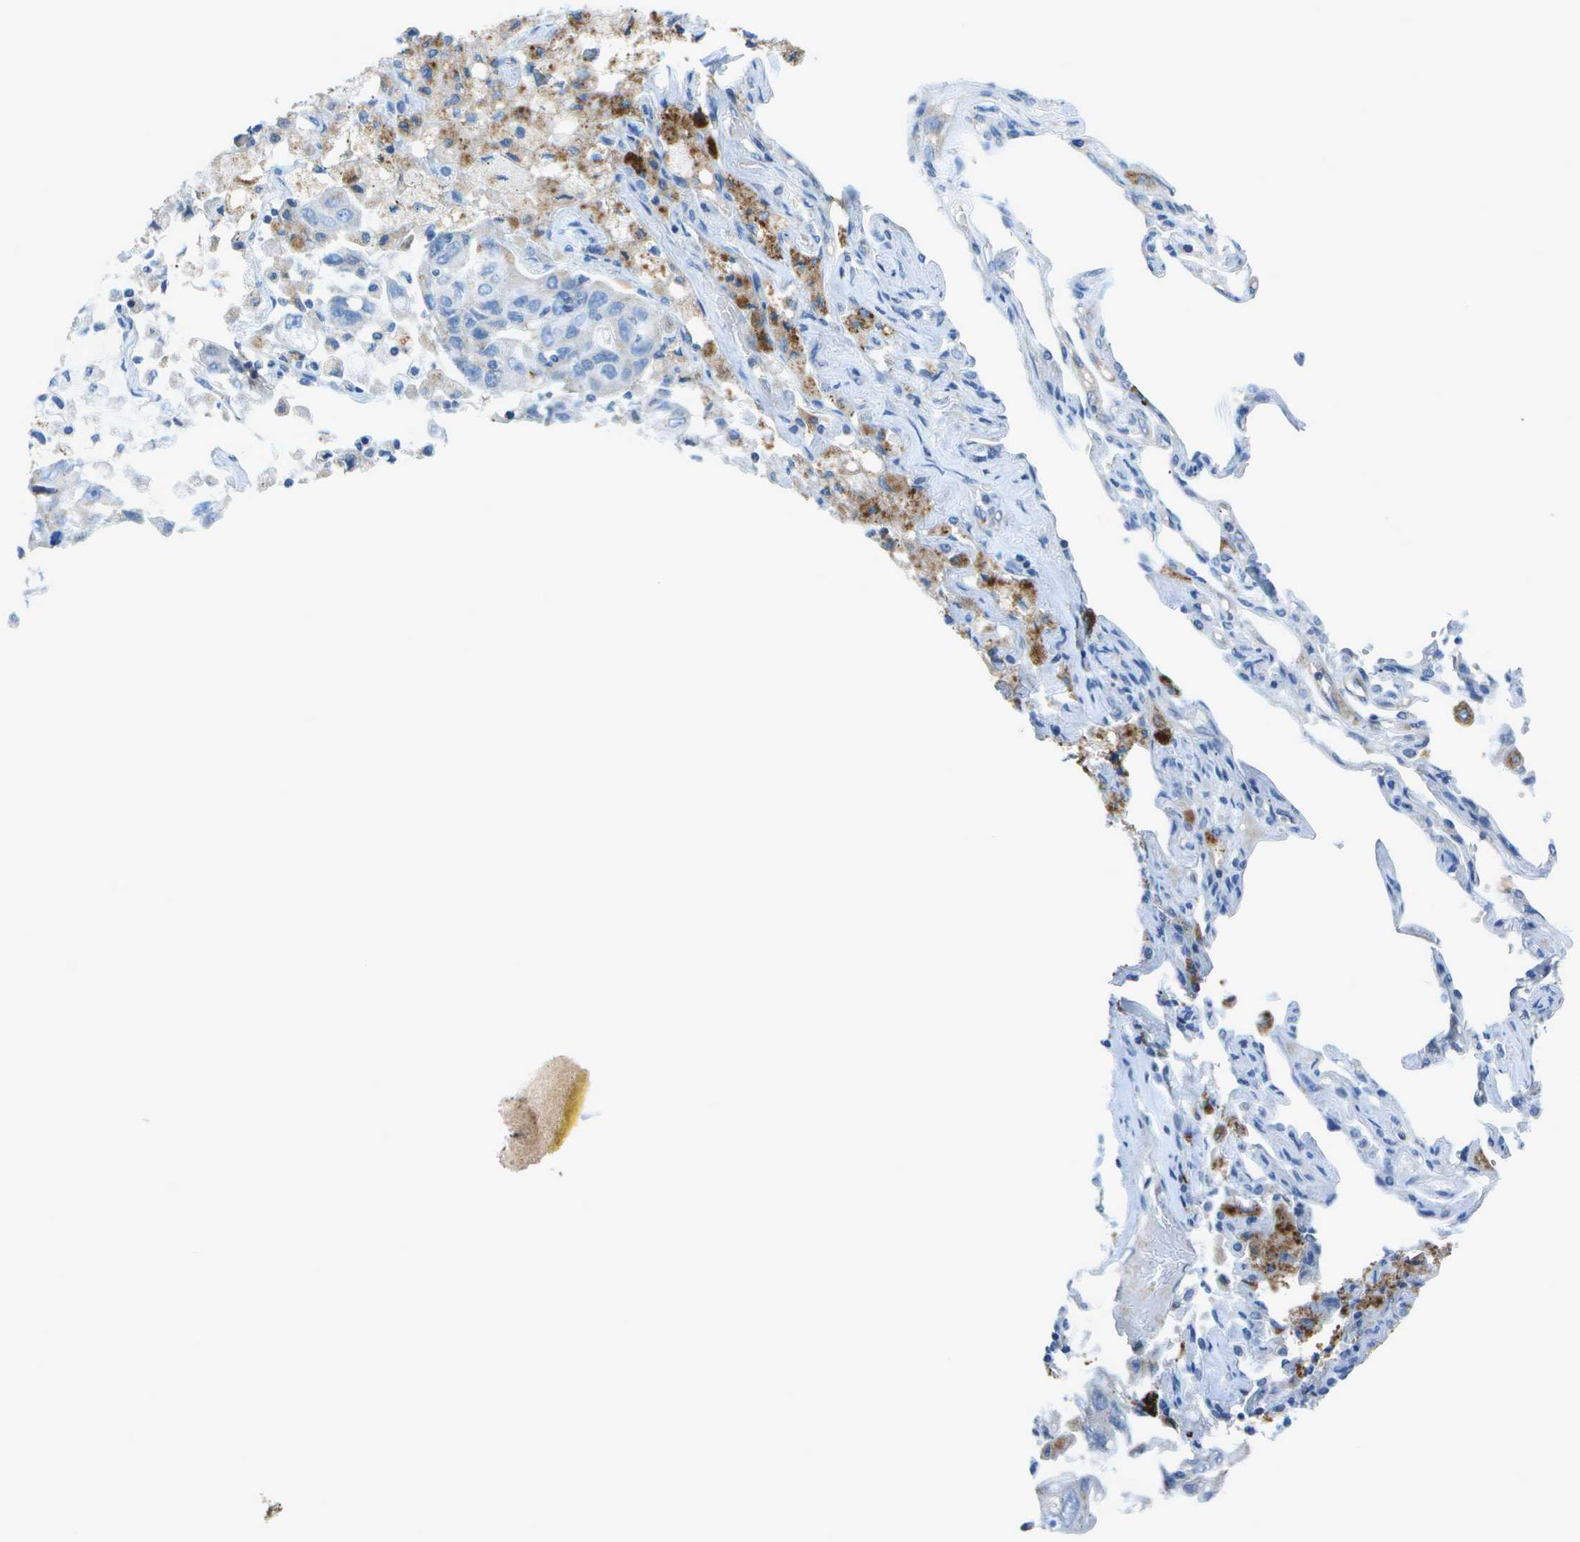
{"staining": {"intensity": "negative", "quantity": "none", "location": "none"}, "tissue": "lung cancer", "cell_type": "Tumor cells", "image_type": "cancer", "snomed": [{"axis": "morphology", "description": "Adenocarcinoma, NOS"}, {"axis": "topography", "description": "Lung"}], "caption": "This is an immunohistochemistry (IHC) image of human lung cancer. There is no positivity in tumor cells.", "gene": "DCT", "patient": {"sex": "male", "age": 64}}